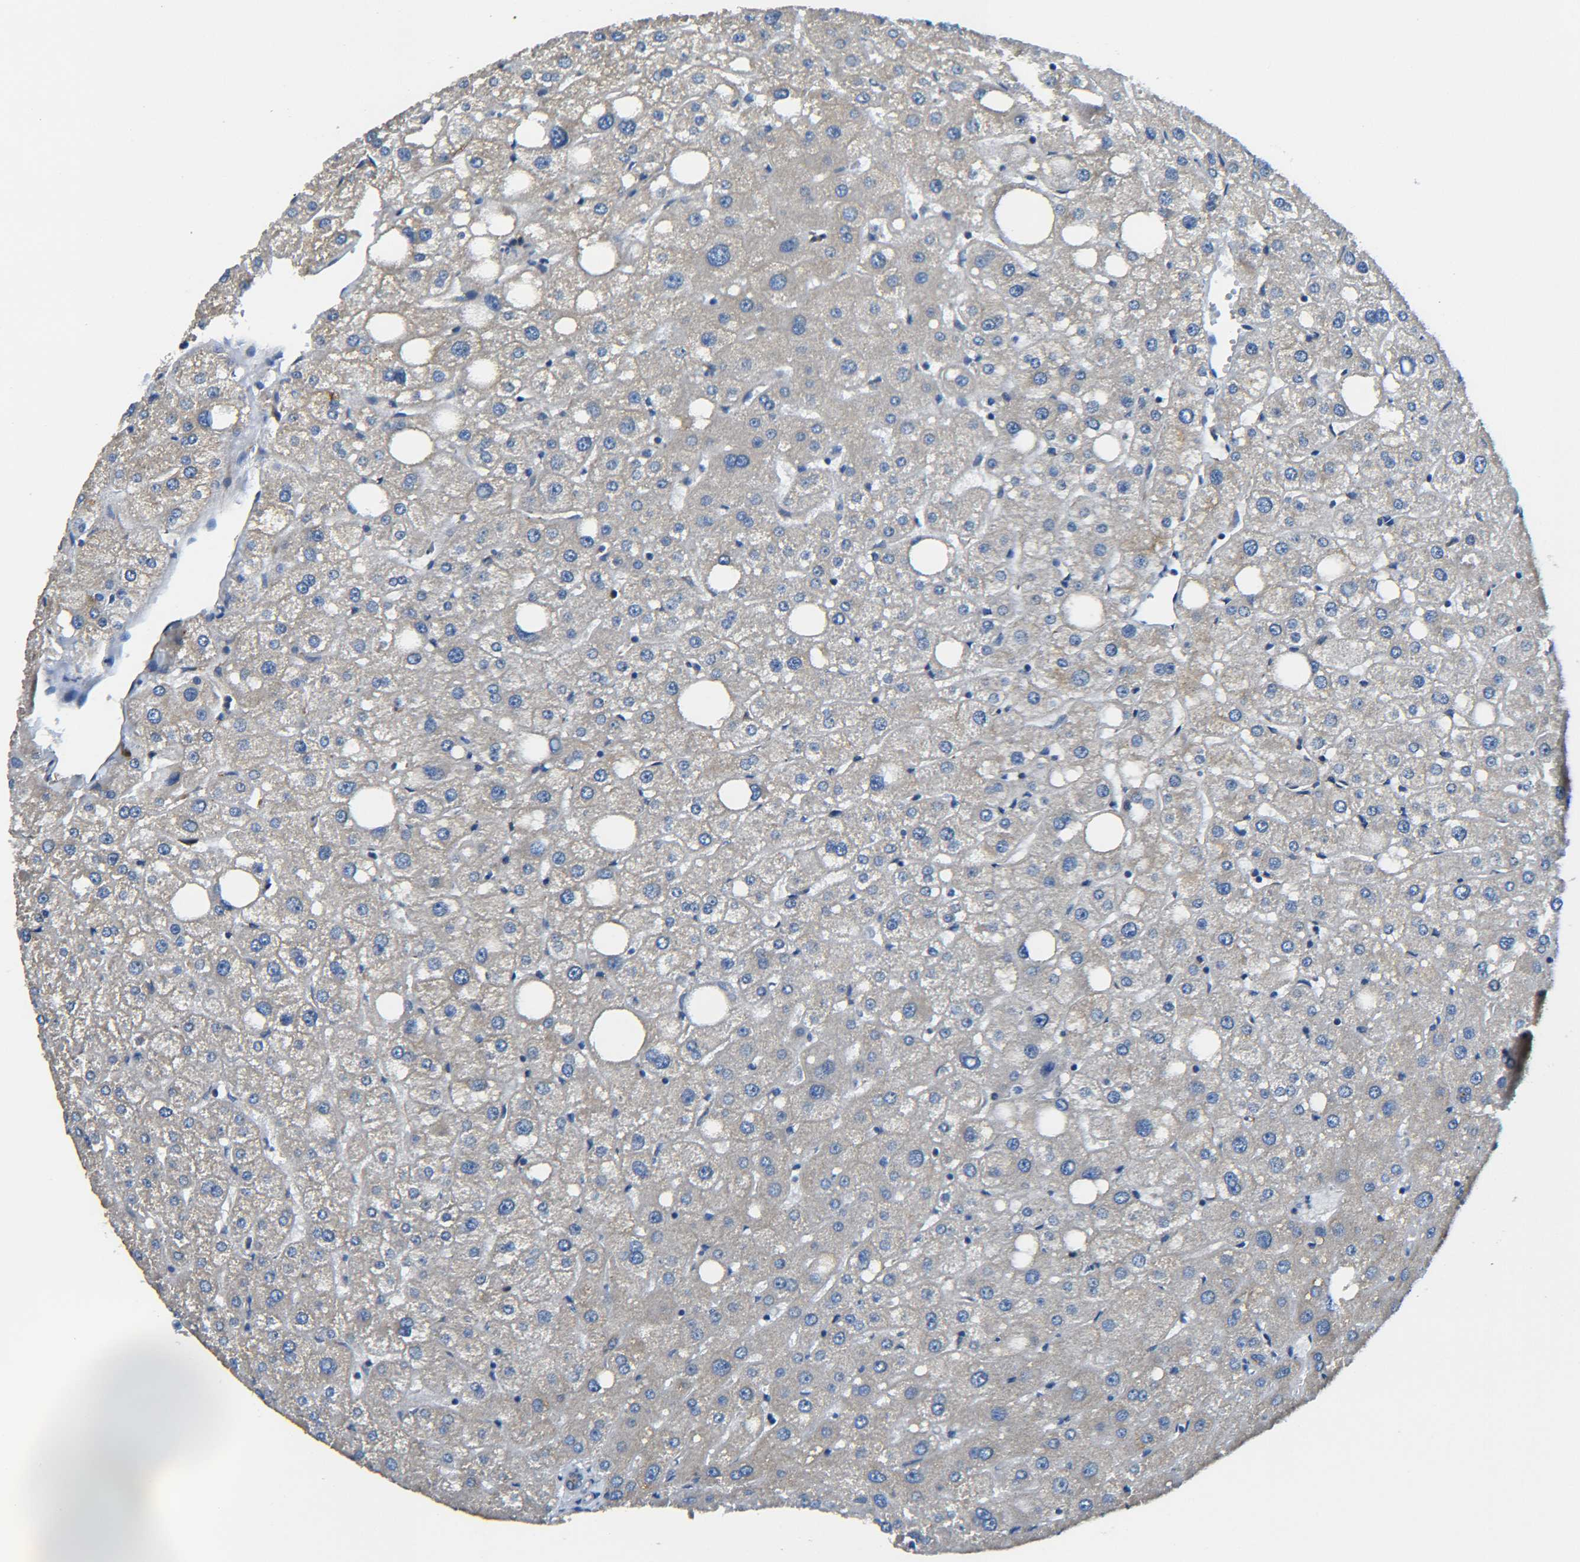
{"staining": {"intensity": "weak", "quantity": ">75%", "location": "cytoplasmic/membranous"}, "tissue": "liver", "cell_type": "Cholangiocytes", "image_type": "normal", "snomed": [{"axis": "morphology", "description": "Normal tissue, NOS"}, {"axis": "topography", "description": "Liver"}], "caption": "This micrograph exhibits normal liver stained with immunohistochemistry (IHC) to label a protein in brown. The cytoplasmic/membranous of cholangiocytes show weak positivity for the protein. Nuclei are counter-stained blue.", "gene": "TUBB", "patient": {"sex": "male", "age": 73}}